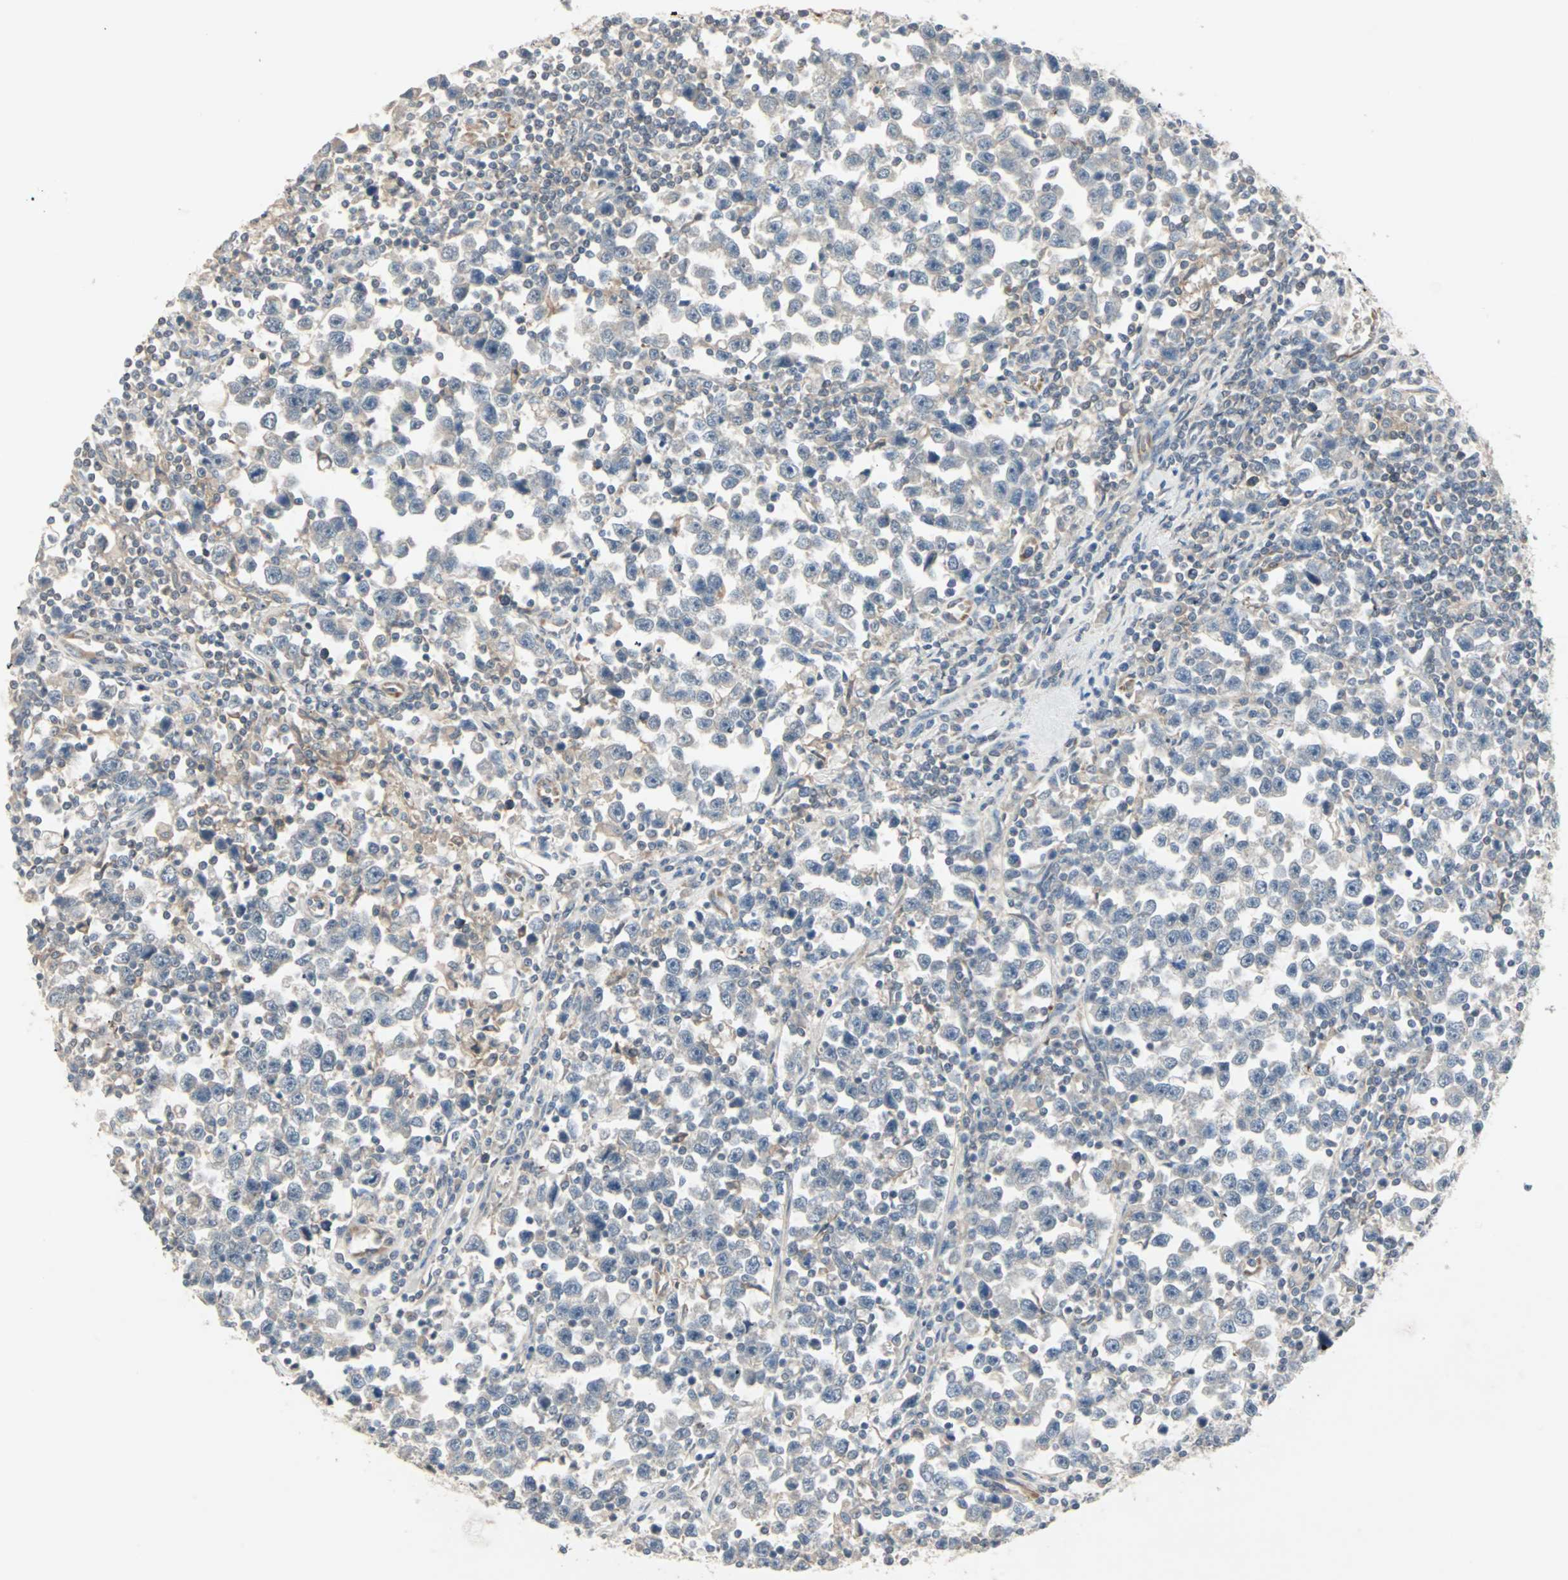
{"staining": {"intensity": "weak", "quantity": "25%-75%", "location": "cytoplasmic/membranous"}, "tissue": "testis cancer", "cell_type": "Tumor cells", "image_type": "cancer", "snomed": [{"axis": "morphology", "description": "Seminoma, NOS"}, {"axis": "topography", "description": "Testis"}], "caption": "The photomicrograph exhibits immunohistochemical staining of testis cancer (seminoma). There is weak cytoplasmic/membranous staining is appreciated in about 25%-75% of tumor cells. Ihc stains the protein in brown and the nuclei are stained blue.", "gene": "ZFP36", "patient": {"sex": "male", "age": 43}}